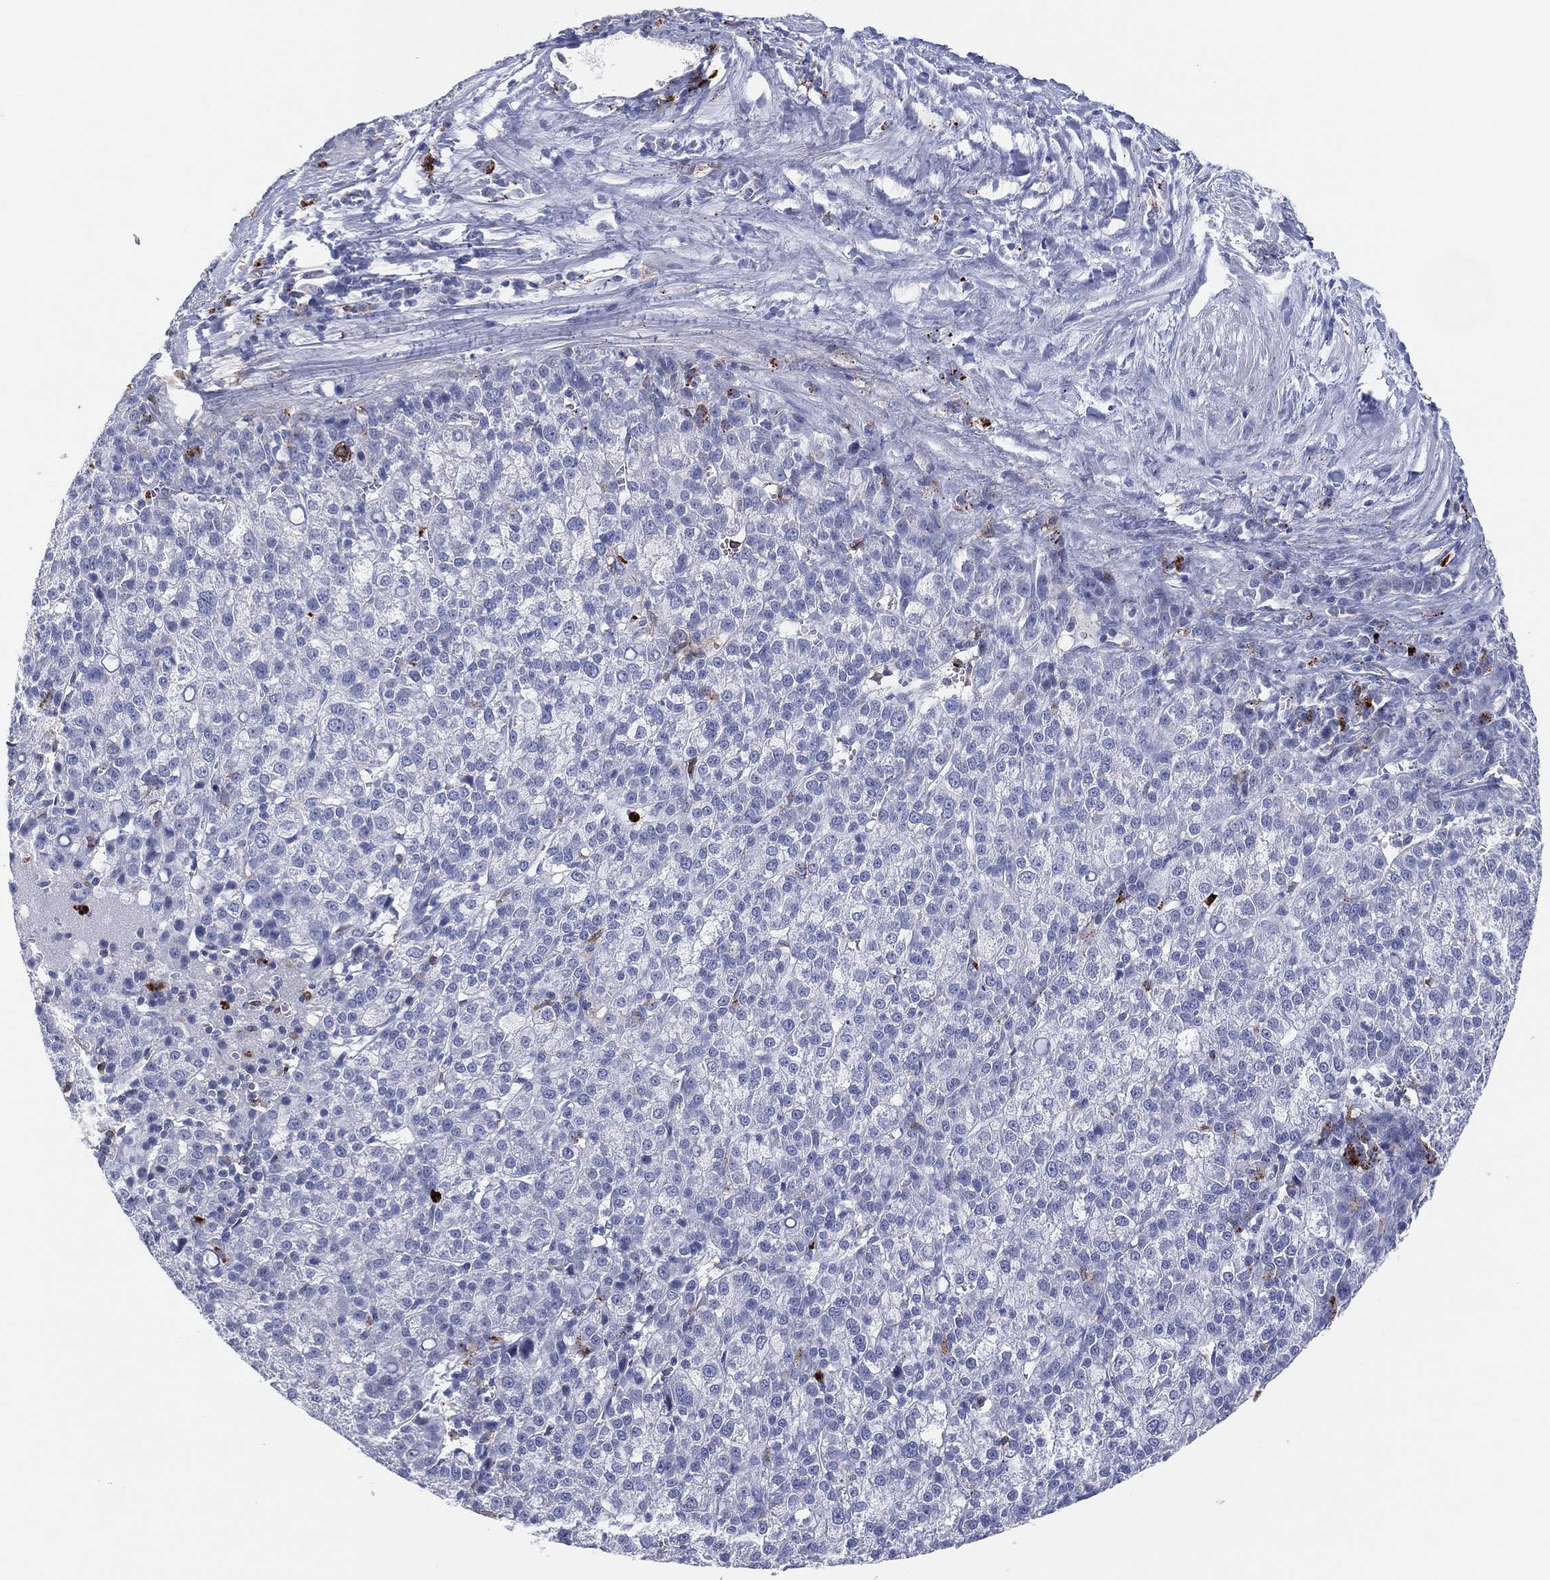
{"staining": {"intensity": "negative", "quantity": "none", "location": "none"}, "tissue": "liver cancer", "cell_type": "Tumor cells", "image_type": "cancer", "snomed": [{"axis": "morphology", "description": "Carcinoma, Hepatocellular, NOS"}, {"axis": "topography", "description": "Liver"}], "caption": "Tumor cells are negative for protein expression in human hepatocellular carcinoma (liver).", "gene": "PLAC8", "patient": {"sex": "female", "age": 60}}